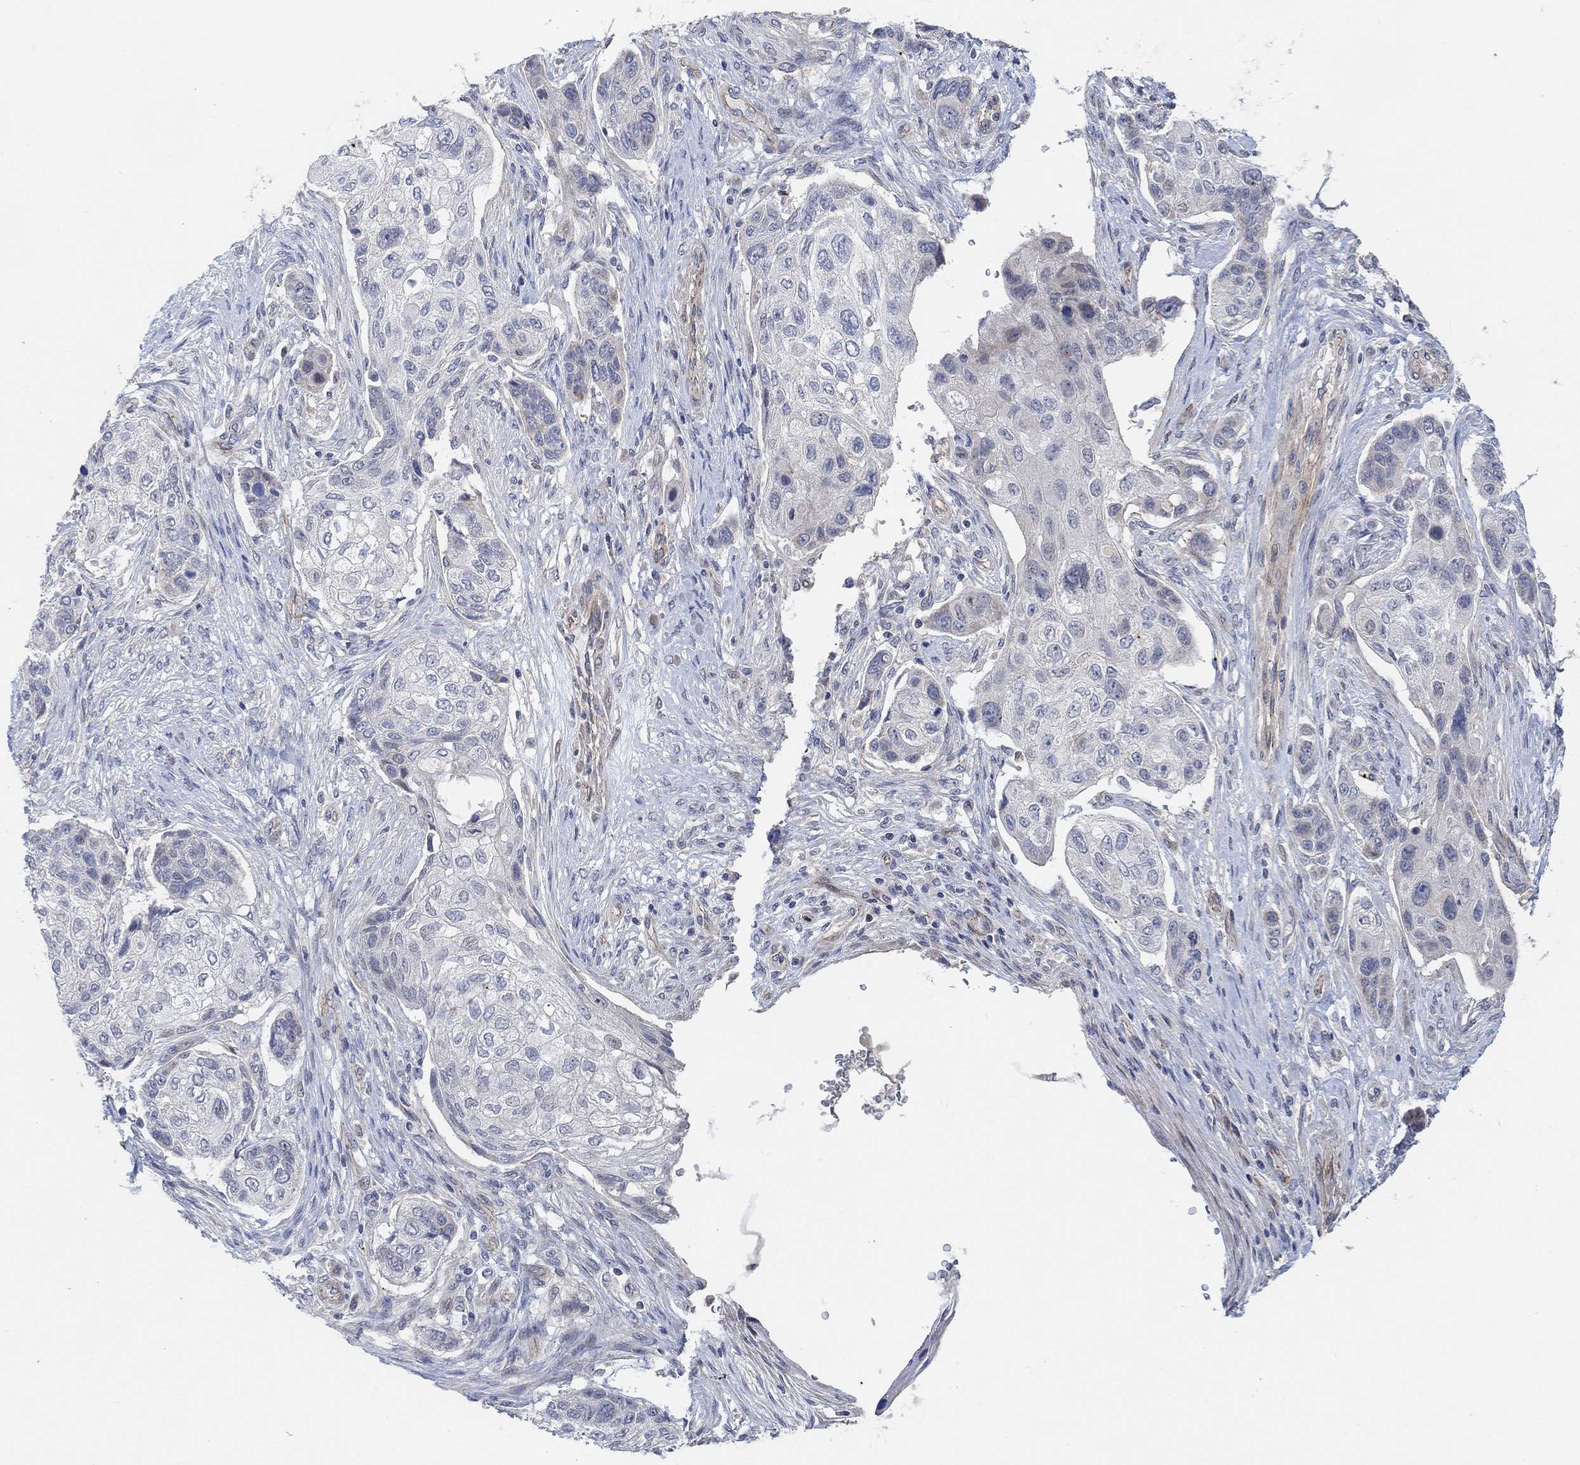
{"staining": {"intensity": "negative", "quantity": "none", "location": "none"}, "tissue": "lung cancer", "cell_type": "Tumor cells", "image_type": "cancer", "snomed": [{"axis": "morphology", "description": "Normal tissue, NOS"}, {"axis": "morphology", "description": "Squamous cell carcinoma, NOS"}, {"axis": "topography", "description": "Bronchus"}, {"axis": "topography", "description": "Lung"}], "caption": "Tumor cells are negative for protein expression in human lung cancer.", "gene": "HCRTR1", "patient": {"sex": "male", "age": 69}}